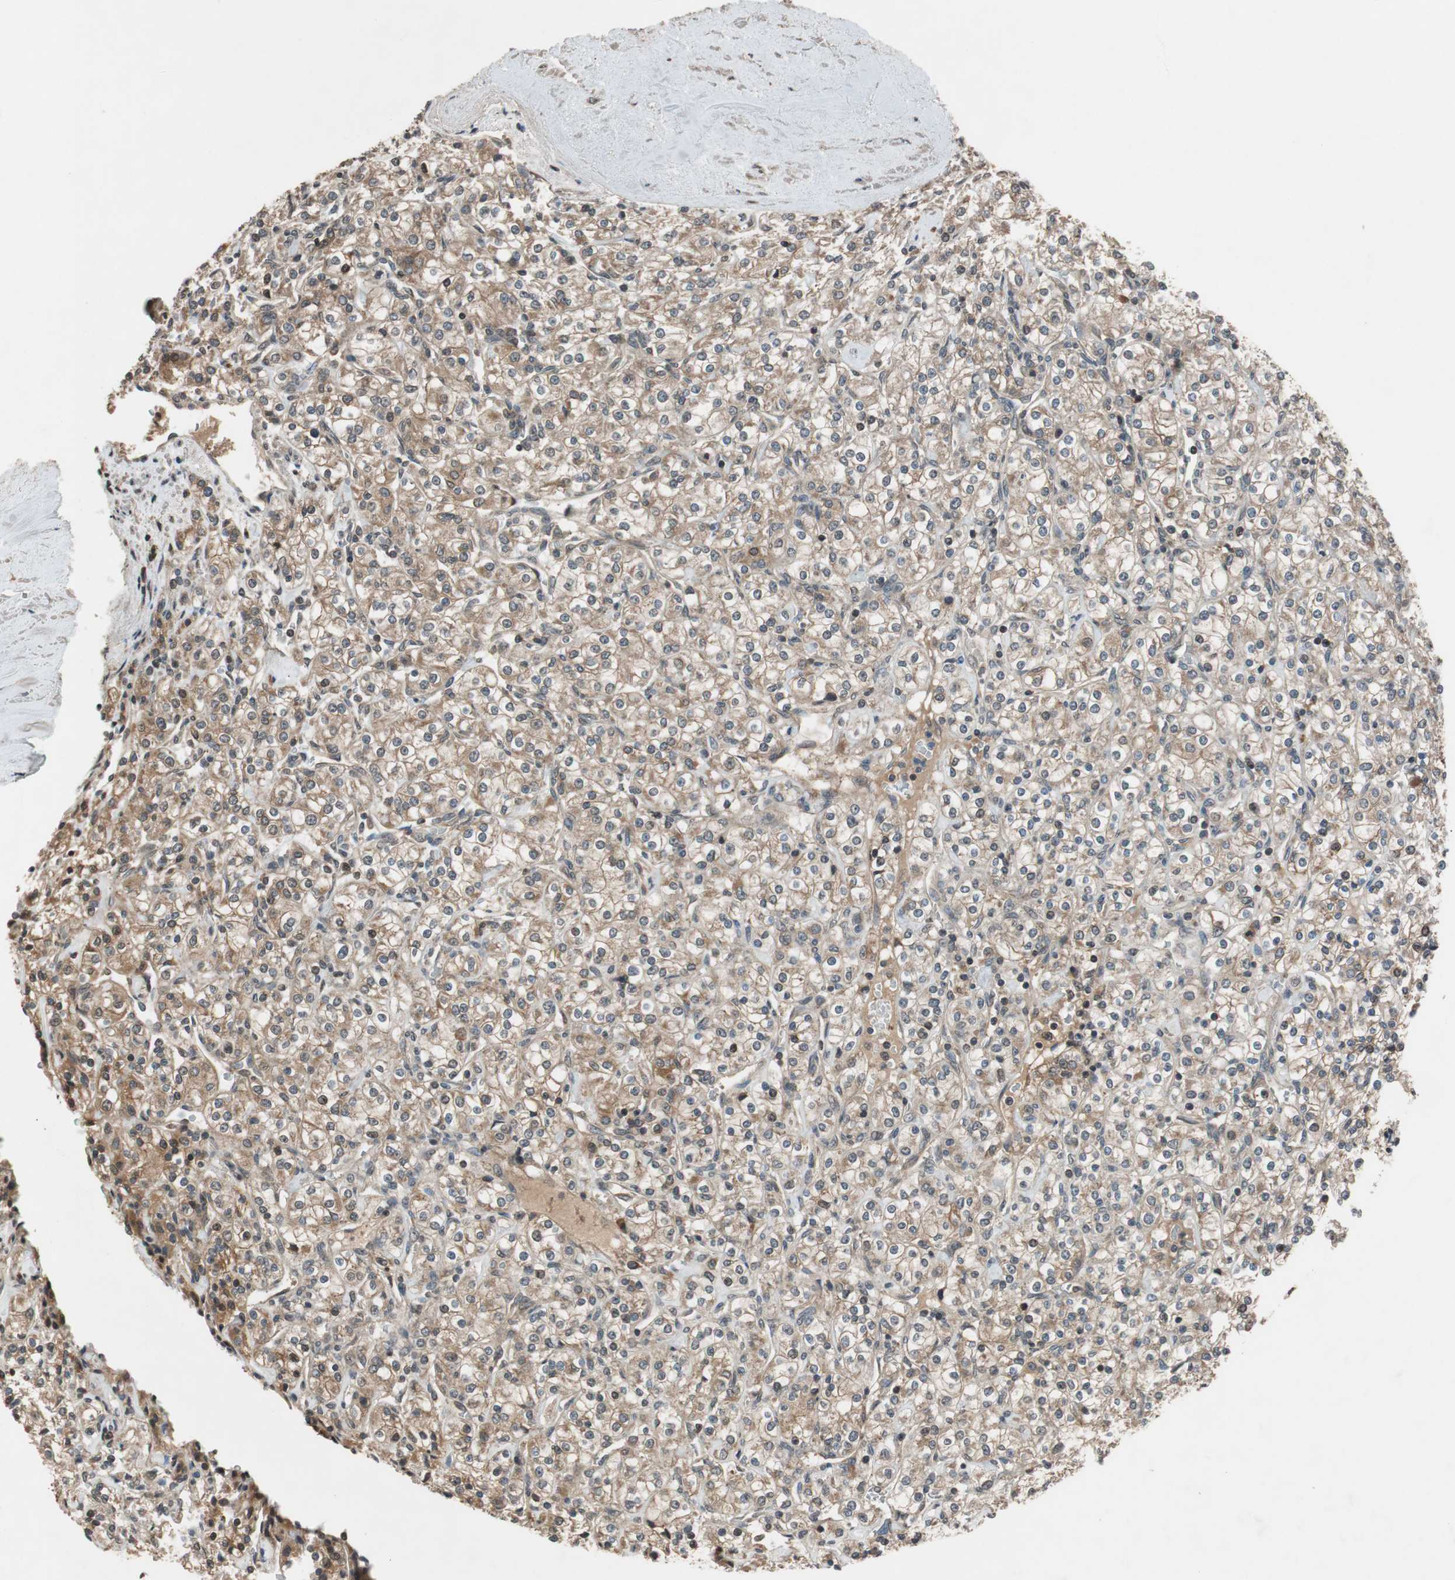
{"staining": {"intensity": "moderate", "quantity": ">75%", "location": "cytoplasmic/membranous"}, "tissue": "renal cancer", "cell_type": "Tumor cells", "image_type": "cancer", "snomed": [{"axis": "morphology", "description": "Adenocarcinoma, NOS"}, {"axis": "topography", "description": "Kidney"}], "caption": "Adenocarcinoma (renal) stained with IHC demonstrates moderate cytoplasmic/membranous staining in about >75% of tumor cells.", "gene": "TMEM230", "patient": {"sex": "male", "age": 77}}